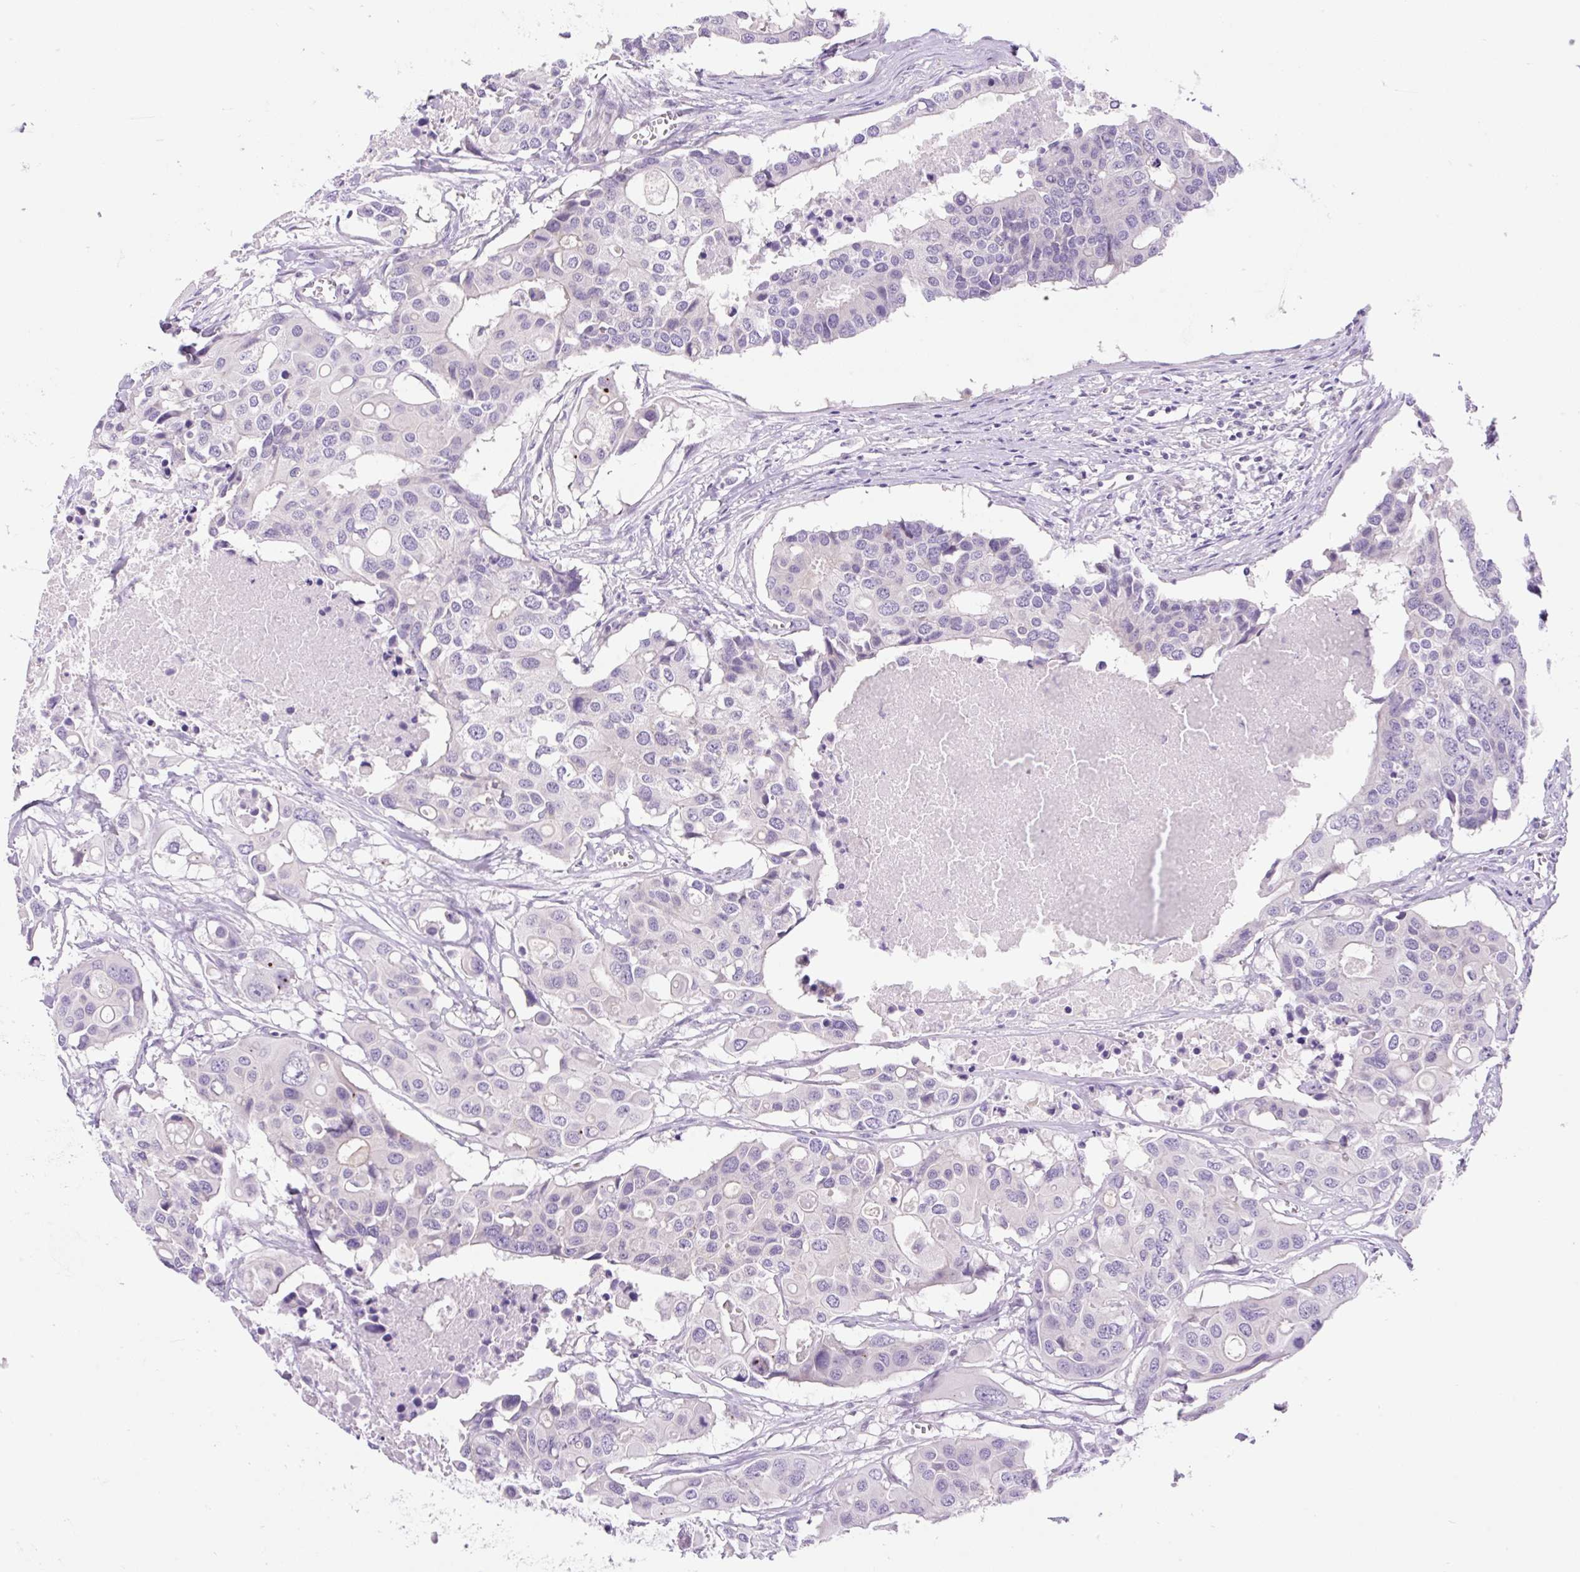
{"staining": {"intensity": "negative", "quantity": "none", "location": "none"}, "tissue": "colorectal cancer", "cell_type": "Tumor cells", "image_type": "cancer", "snomed": [{"axis": "morphology", "description": "Adenocarcinoma, NOS"}, {"axis": "topography", "description": "Colon"}], "caption": "Immunohistochemical staining of colorectal adenocarcinoma displays no significant staining in tumor cells. Brightfield microscopy of immunohistochemistry stained with DAB (brown) and hematoxylin (blue), captured at high magnification.", "gene": "CAMK2B", "patient": {"sex": "male", "age": 77}}